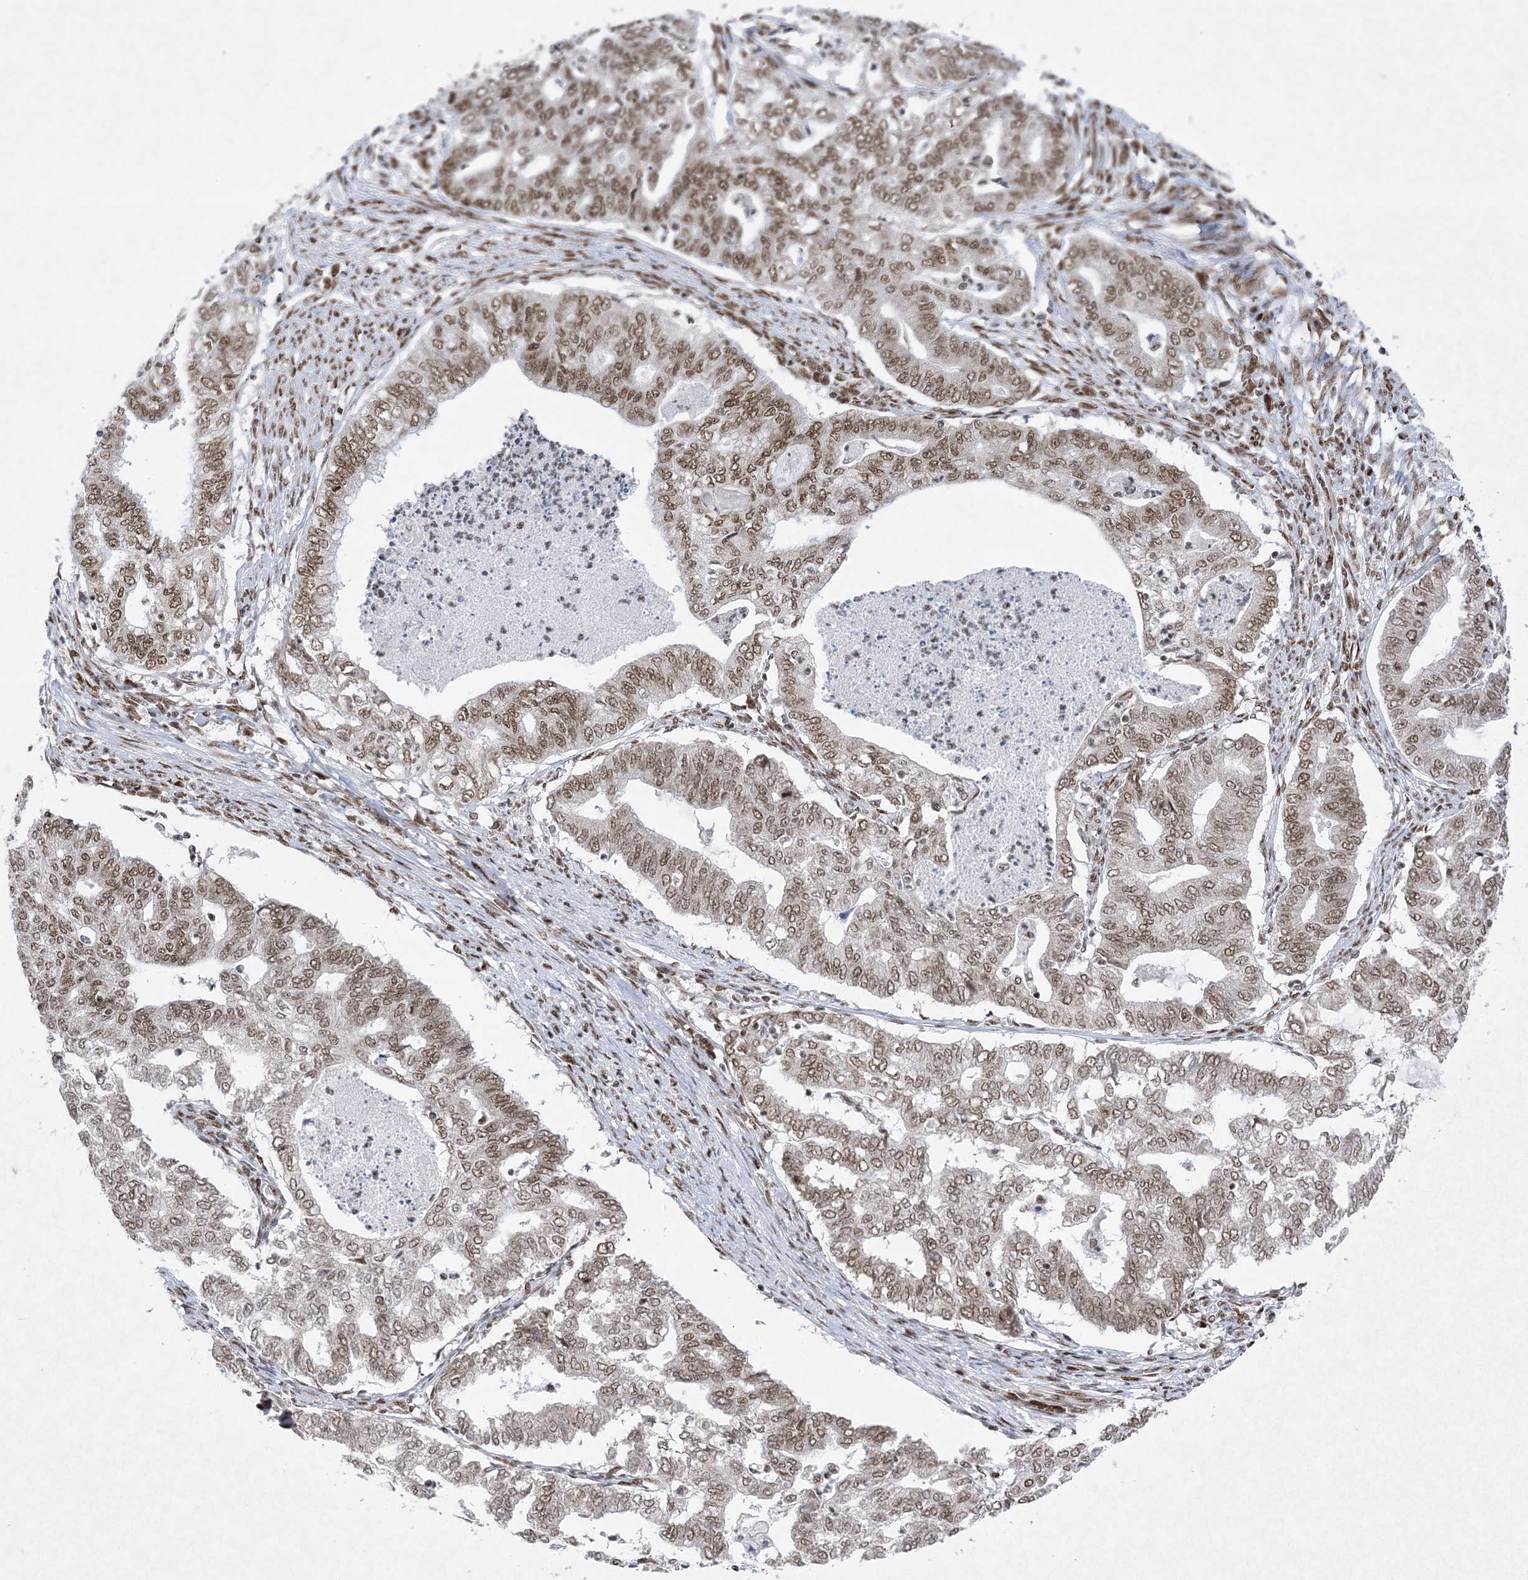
{"staining": {"intensity": "moderate", "quantity": ">75%", "location": "nuclear"}, "tissue": "endometrial cancer", "cell_type": "Tumor cells", "image_type": "cancer", "snomed": [{"axis": "morphology", "description": "Adenocarcinoma, NOS"}, {"axis": "topography", "description": "Endometrium"}], "caption": "Adenocarcinoma (endometrial) stained with immunohistochemistry displays moderate nuclear positivity in approximately >75% of tumor cells. (Stains: DAB (3,3'-diaminobenzidine) in brown, nuclei in blue, Microscopy: brightfield microscopy at high magnification).", "gene": "PKNOX2", "patient": {"sex": "female", "age": 79}}